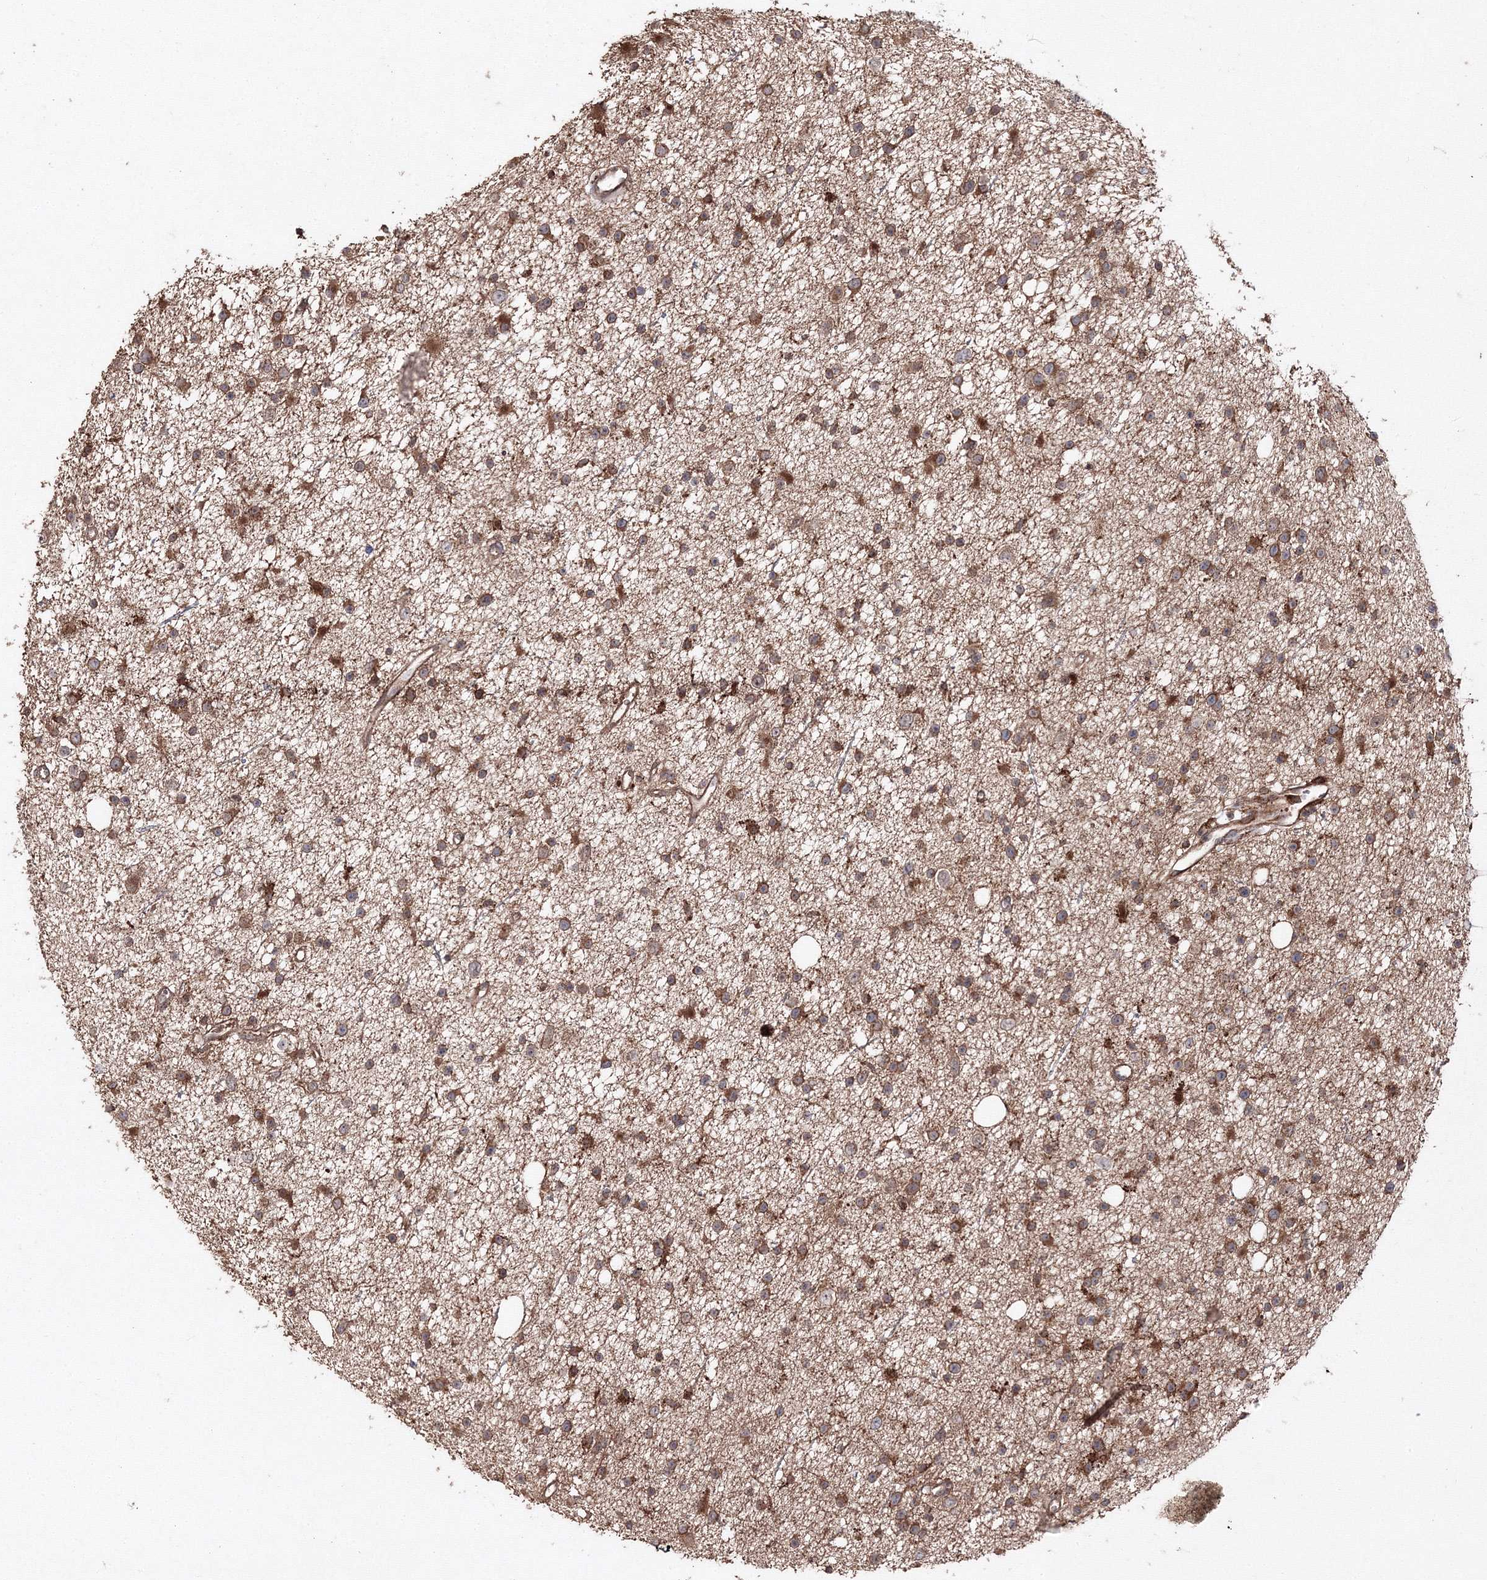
{"staining": {"intensity": "moderate", "quantity": ">75%", "location": "cytoplasmic/membranous"}, "tissue": "glioma", "cell_type": "Tumor cells", "image_type": "cancer", "snomed": [{"axis": "morphology", "description": "Glioma, malignant, Low grade"}, {"axis": "topography", "description": "Cerebral cortex"}], "caption": "Malignant glioma (low-grade) was stained to show a protein in brown. There is medium levels of moderate cytoplasmic/membranous staining in approximately >75% of tumor cells.", "gene": "DDO", "patient": {"sex": "female", "age": 39}}